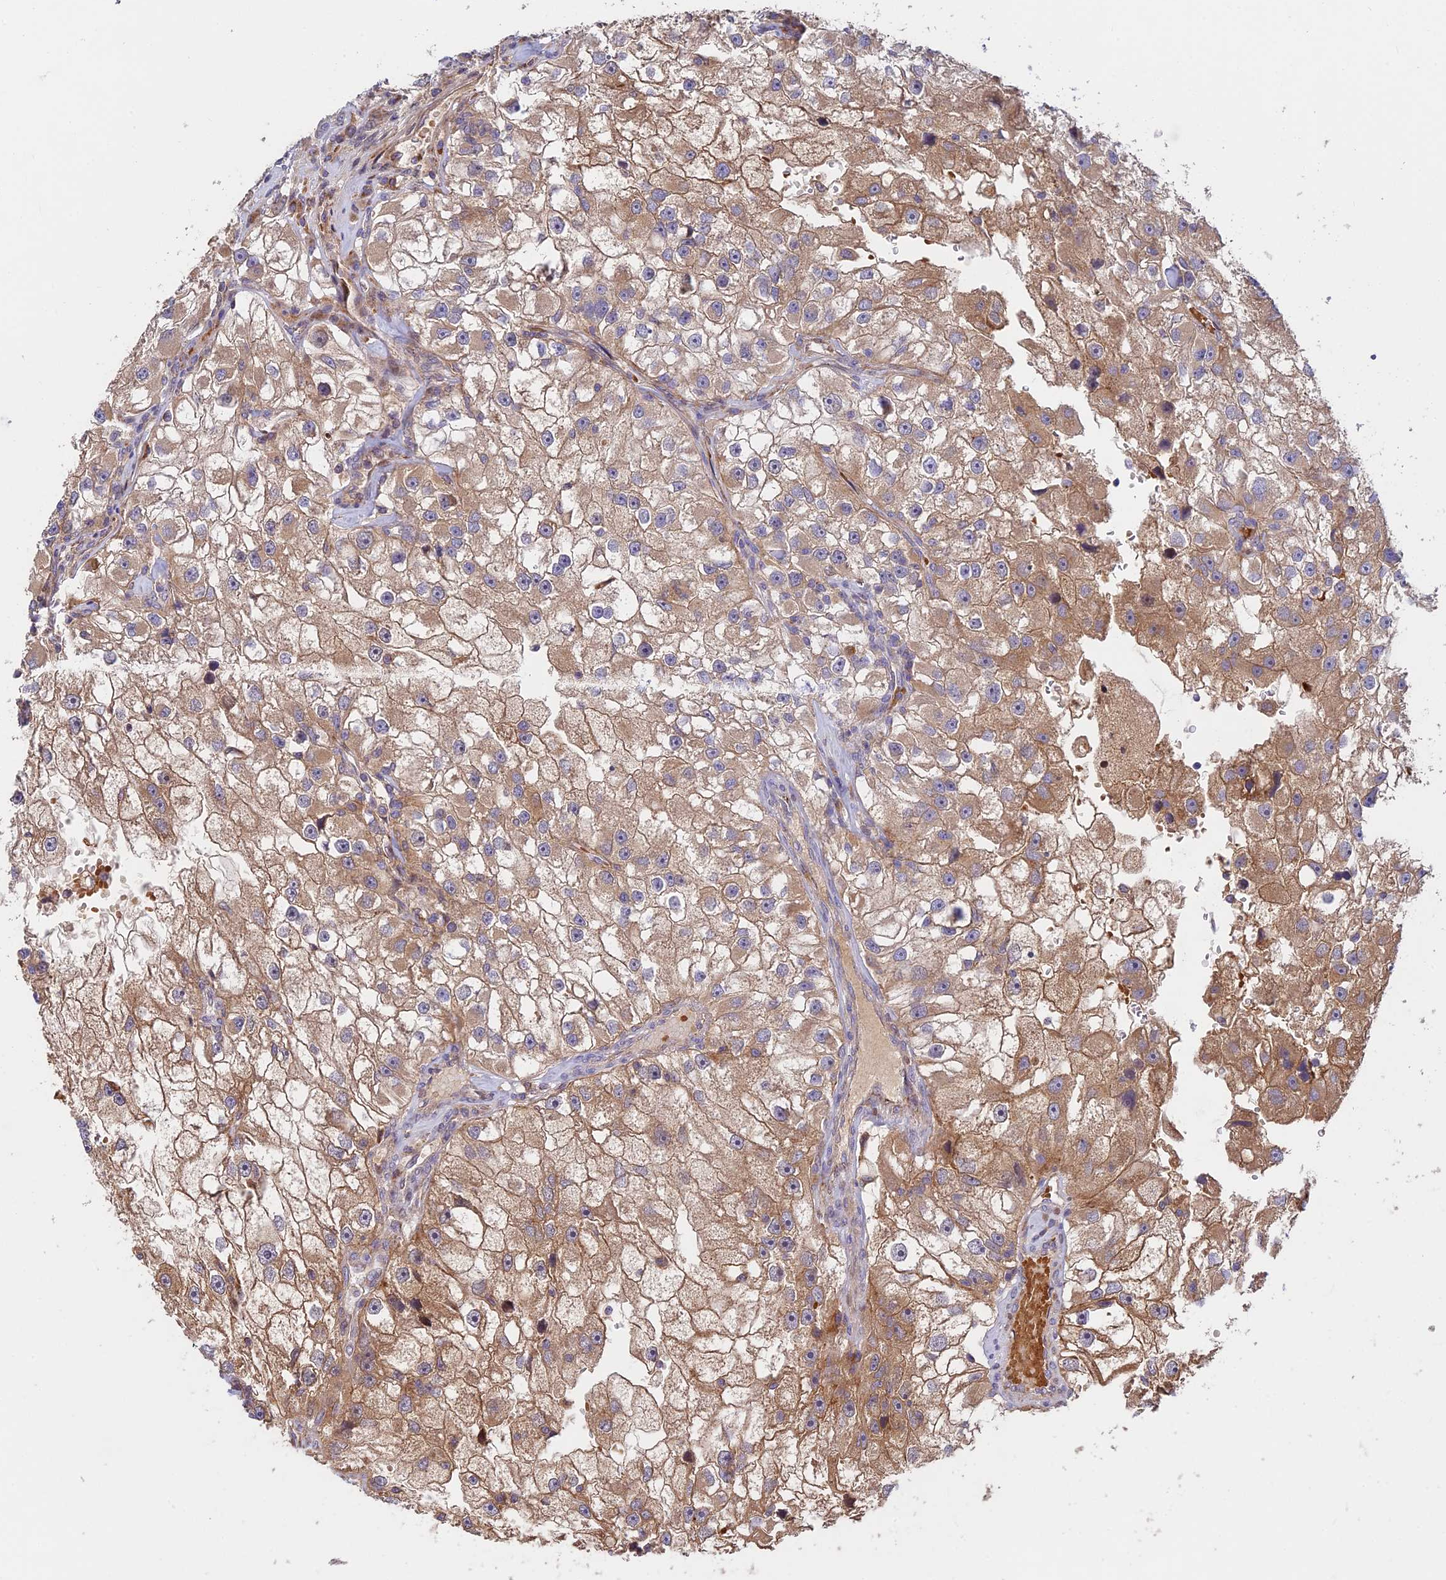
{"staining": {"intensity": "moderate", "quantity": ">75%", "location": "cytoplasmic/membranous"}, "tissue": "renal cancer", "cell_type": "Tumor cells", "image_type": "cancer", "snomed": [{"axis": "morphology", "description": "Adenocarcinoma, NOS"}, {"axis": "topography", "description": "Kidney"}], "caption": "Protein analysis of renal cancer (adenocarcinoma) tissue demonstrates moderate cytoplasmic/membranous staining in approximately >75% of tumor cells. (DAB (3,3'-diaminobenzidine) = brown stain, brightfield microscopy at high magnification).", "gene": "FUOM", "patient": {"sex": "male", "age": 63}}